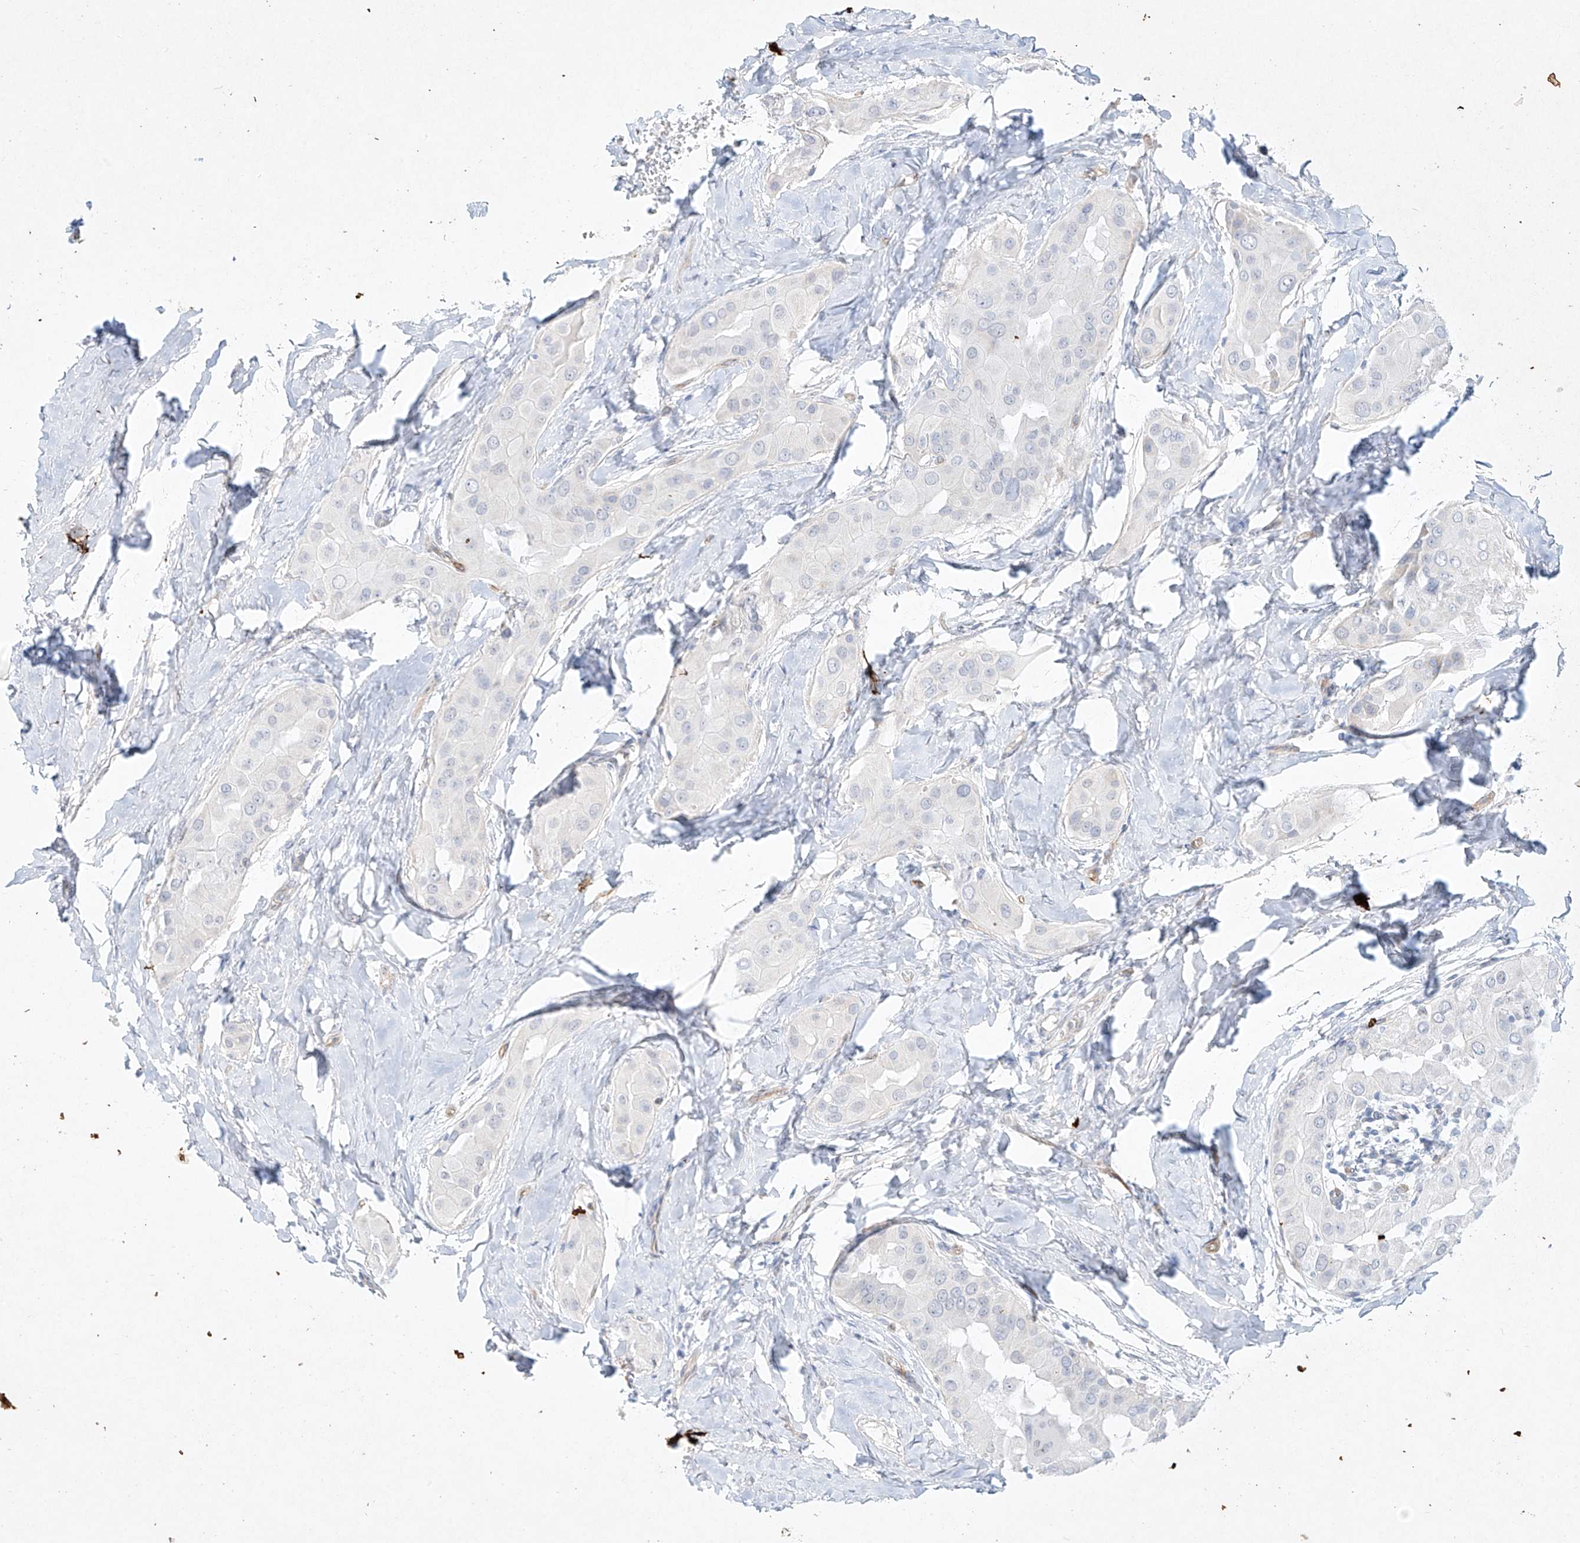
{"staining": {"intensity": "negative", "quantity": "none", "location": "none"}, "tissue": "thyroid cancer", "cell_type": "Tumor cells", "image_type": "cancer", "snomed": [{"axis": "morphology", "description": "Papillary adenocarcinoma, NOS"}, {"axis": "topography", "description": "Thyroid gland"}], "caption": "Thyroid cancer (papillary adenocarcinoma) stained for a protein using immunohistochemistry shows no staining tumor cells.", "gene": "REEP2", "patient": {"sex": "male", "age": 33}}